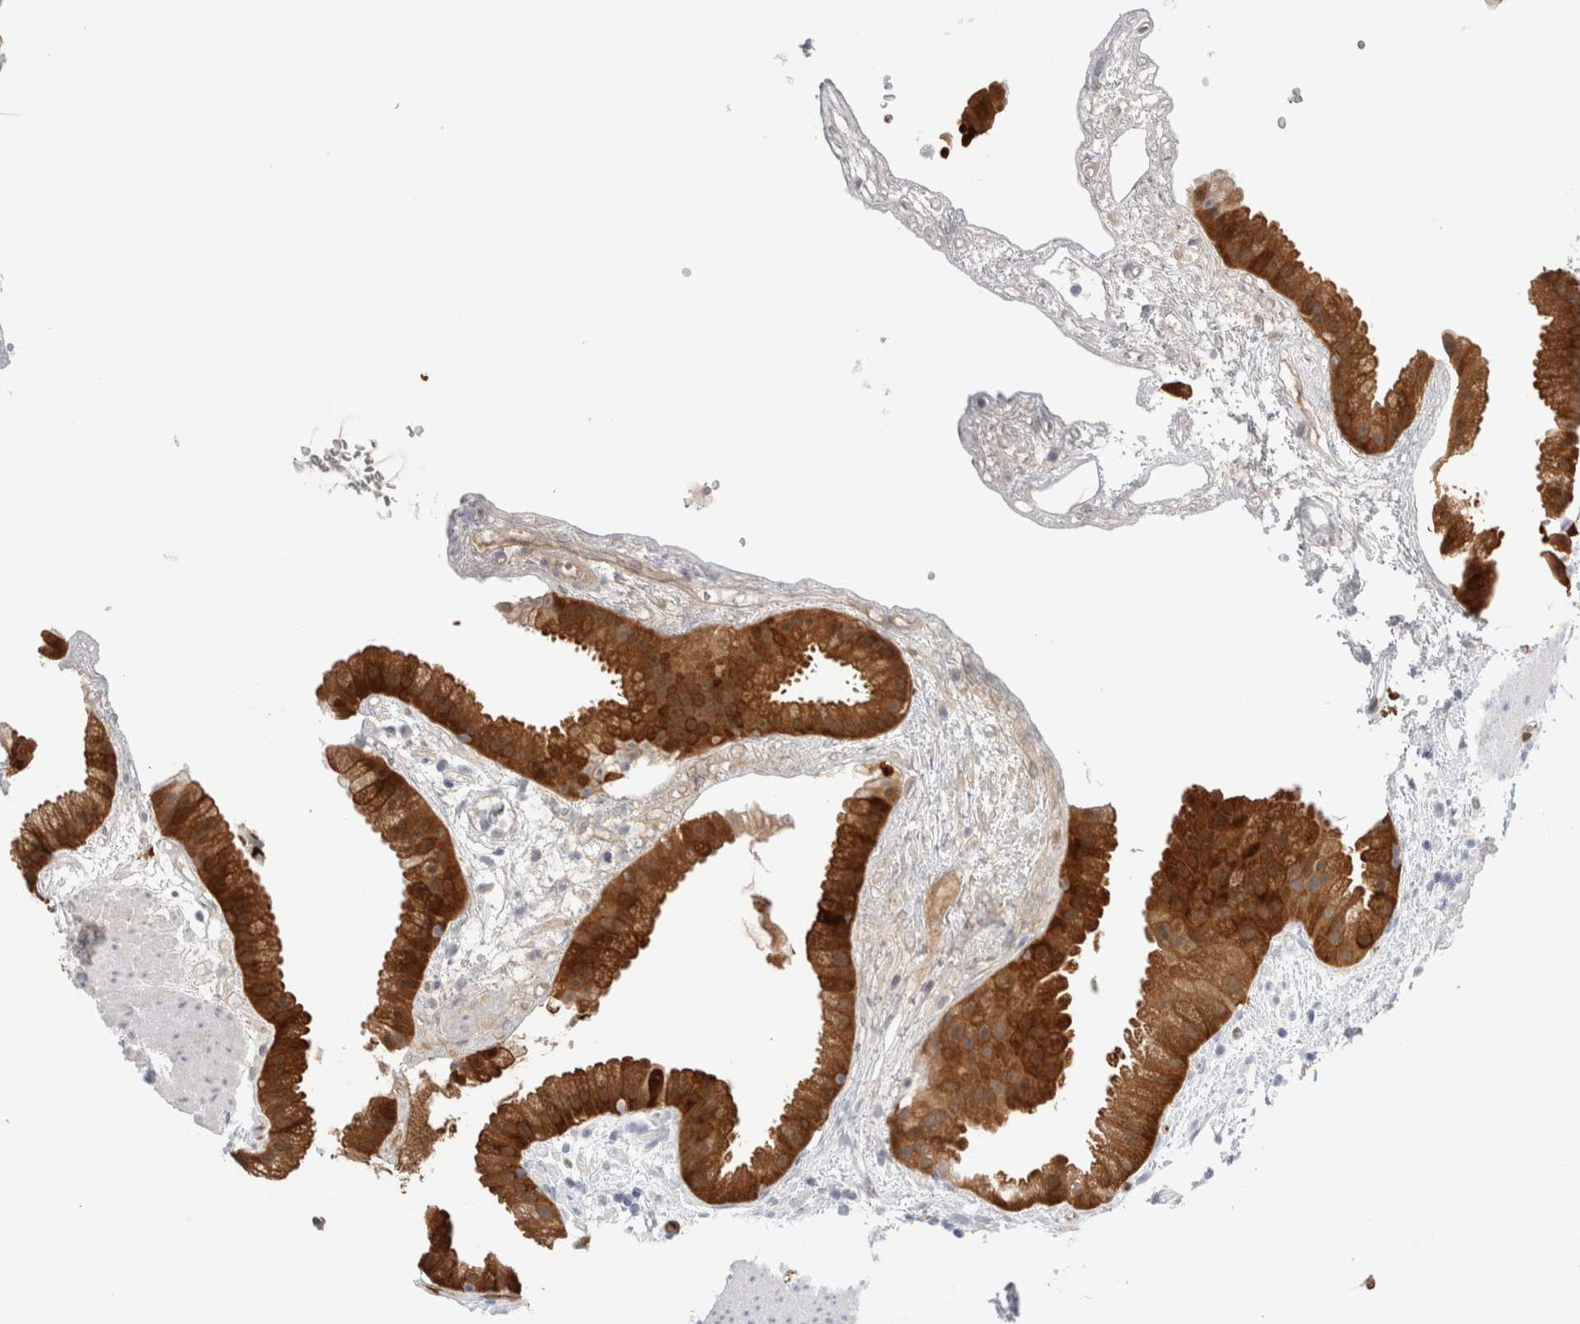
{"staining": {"intensity": "strong", "quantity": ">75%", "location": "cytoplasmic/membranous"}, "tissue": "gallbladder", "cell_type": "Glandular cells", "image_type": "normal", "snomed": [{"axis": "morphology", "description": "Normal tissue, NOS"}, {"axis": "topography", "description": "Gallbladder"}], "caption": "Approximately >75% of glandular cells in normal gallbladder exhibit strong cytoplasmic/membranous protein expression as visualized by brown immunohistochemical staining.", "gene": "NAPEPLD", "patient": {"sex": "female", "age": 64}}